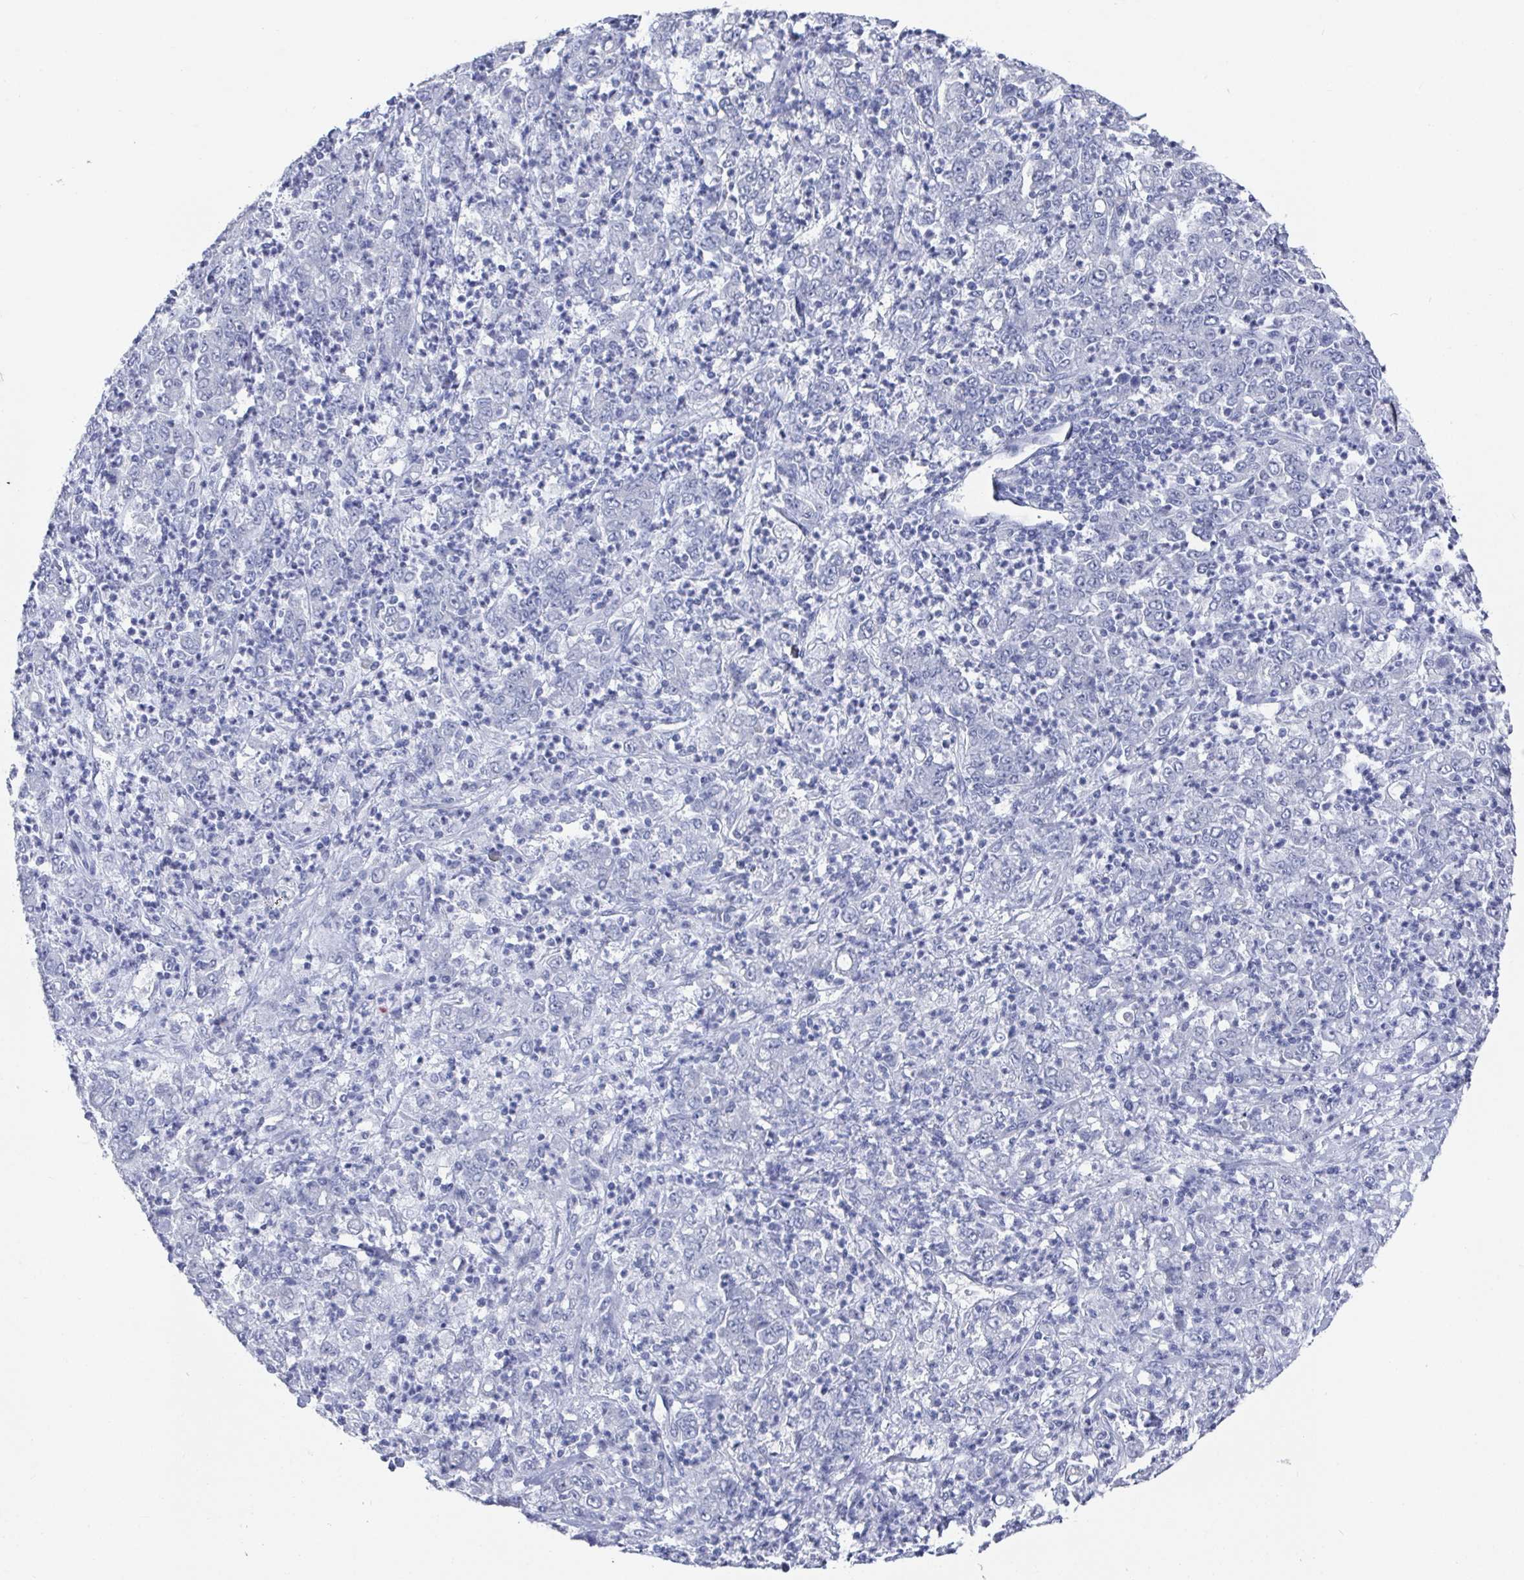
{"staining": {"intensity": "negative", "quantity": "none", "location": "none"}, "tissue": "stomach cancer", "cell_type": "Tumor cells", "image_type": "cancer", "snomed": [{"axis": "morphology", "description": "Adenocarcinoma, NOS"}, {"axis": "topography", "description": "Stomach, lower"}], "caption": "An immunohistochemistry (IHC) image of stomach cancer is shown. There is no staining in tumor cells of stomach cancer.", "gene": "CAMKV", "patient": {"sex": "female", "age": 71}}